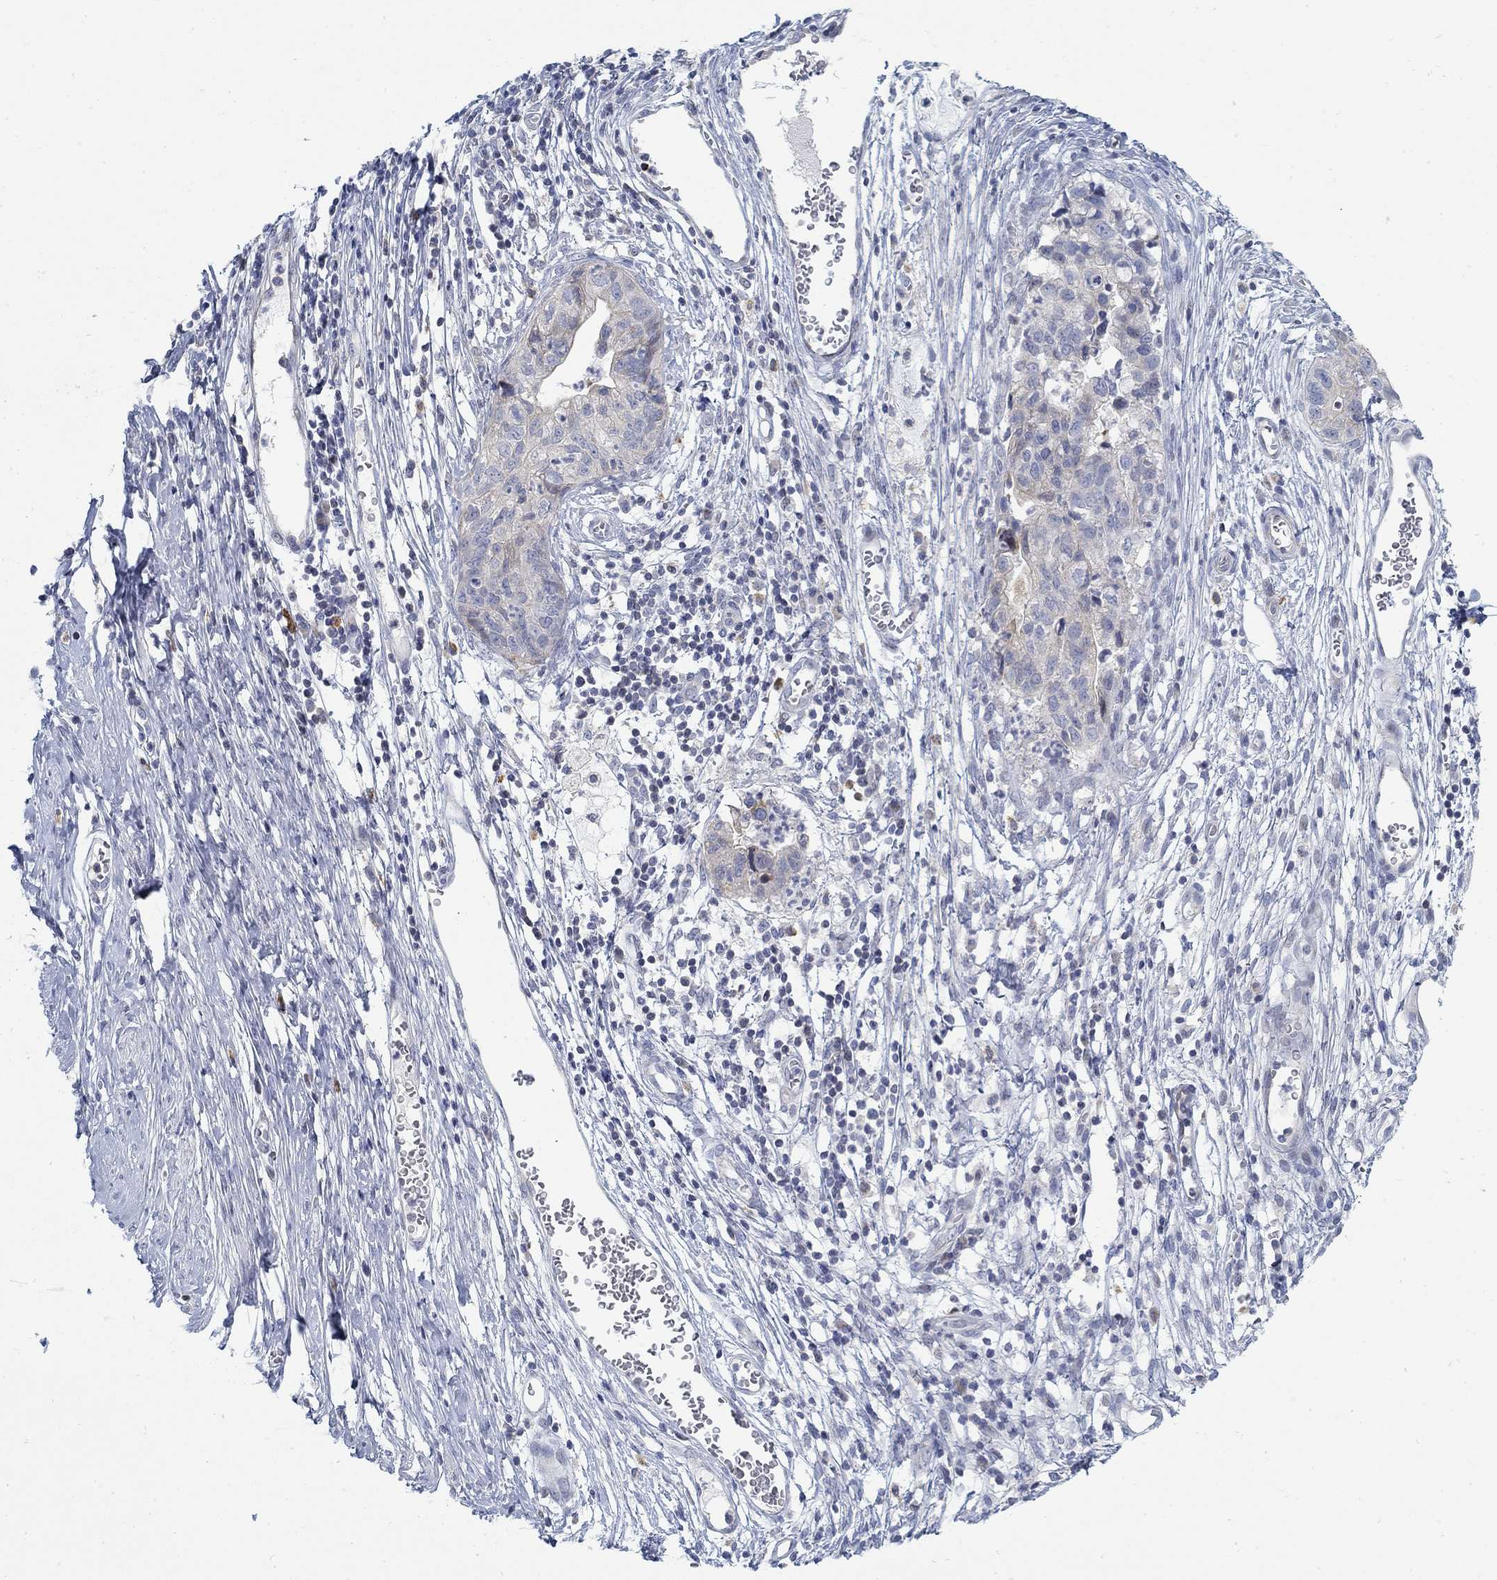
{"staining": {"intensity": "negative", "quantity": "none", "location": "none"}, "tissue": "cervical cancer", "cell_type": "Tumor cells", "image_type": "cancer", "snomed": [{"axis": "morphology", "description": "Adenocarcinoma, NOS"}, {"axis": "topography", "description": "Cervix"}], "caption": "DAB (3,3'-diaminobenzidine) immunohistochemical staining of adenocarcinoma (cervical) displays no significant staining in tumor cells. (DAB (3,3'-diaminobenzidine) immunohistochemistry, high magnification).", "gene": "ANO7", "patient": {"sex": "female", "age": 44}}